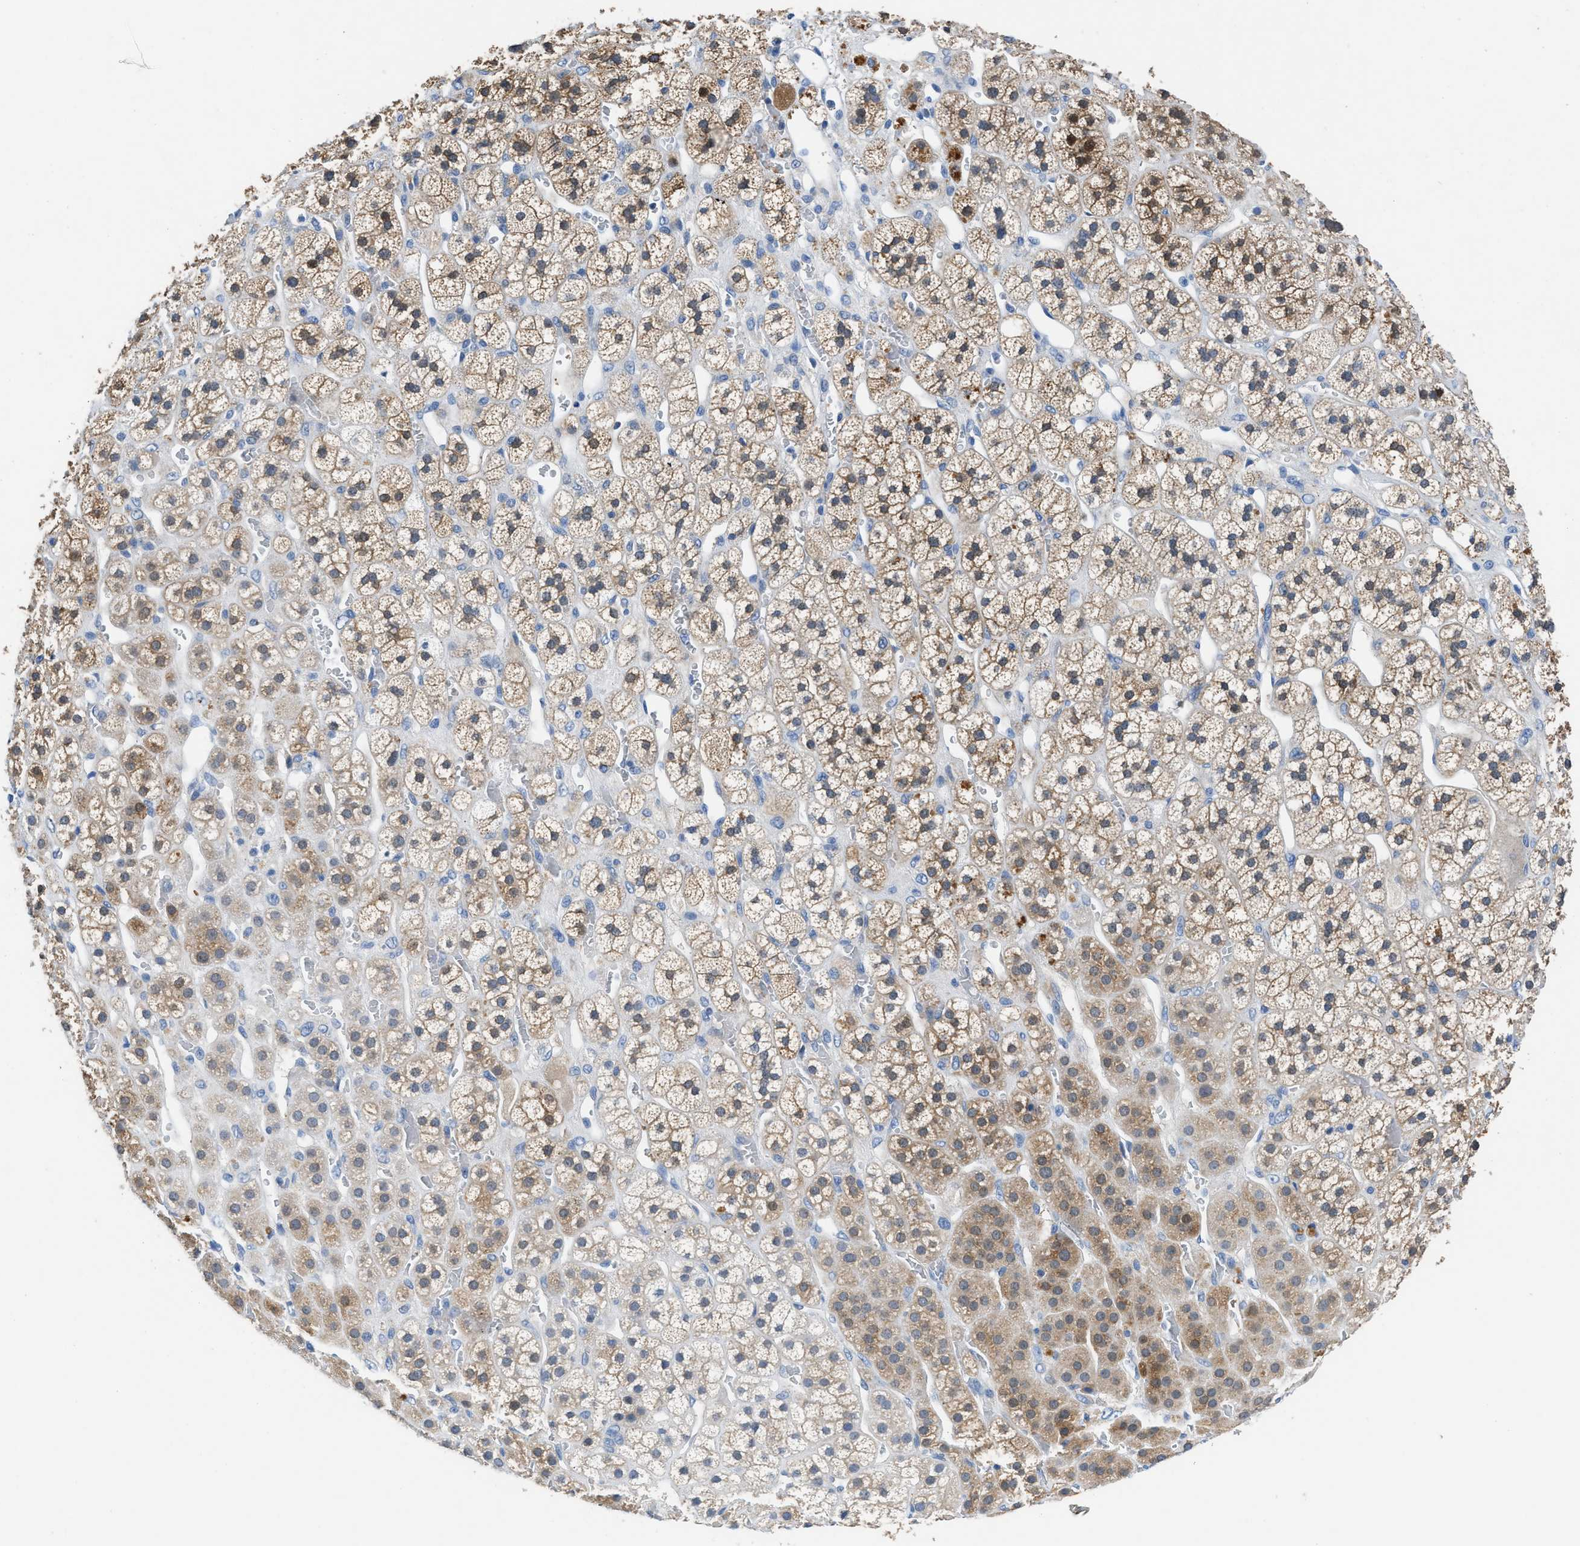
{"staining": {"intensity": "moderate", "quantity": "25%-75%", "location": "cytoplasmic/membranous"}, "tissue": "adrenal gland", "cell_type": "Glandular cells", "image_type": "normal", "snomed": [{"axis": "morphology", "description": "Normal tissue, NOS"}, {"axis": "topography", "description": "Adrenal gland"}], "caption": "A medium amount of moderate cytoplasmic/membranous positivity is appreciated in approximately 25%-75% of glandular cells in normal adrenal gland.", "gene": "SLC10A6", "patient": {"sex": "male", "age": 56}}